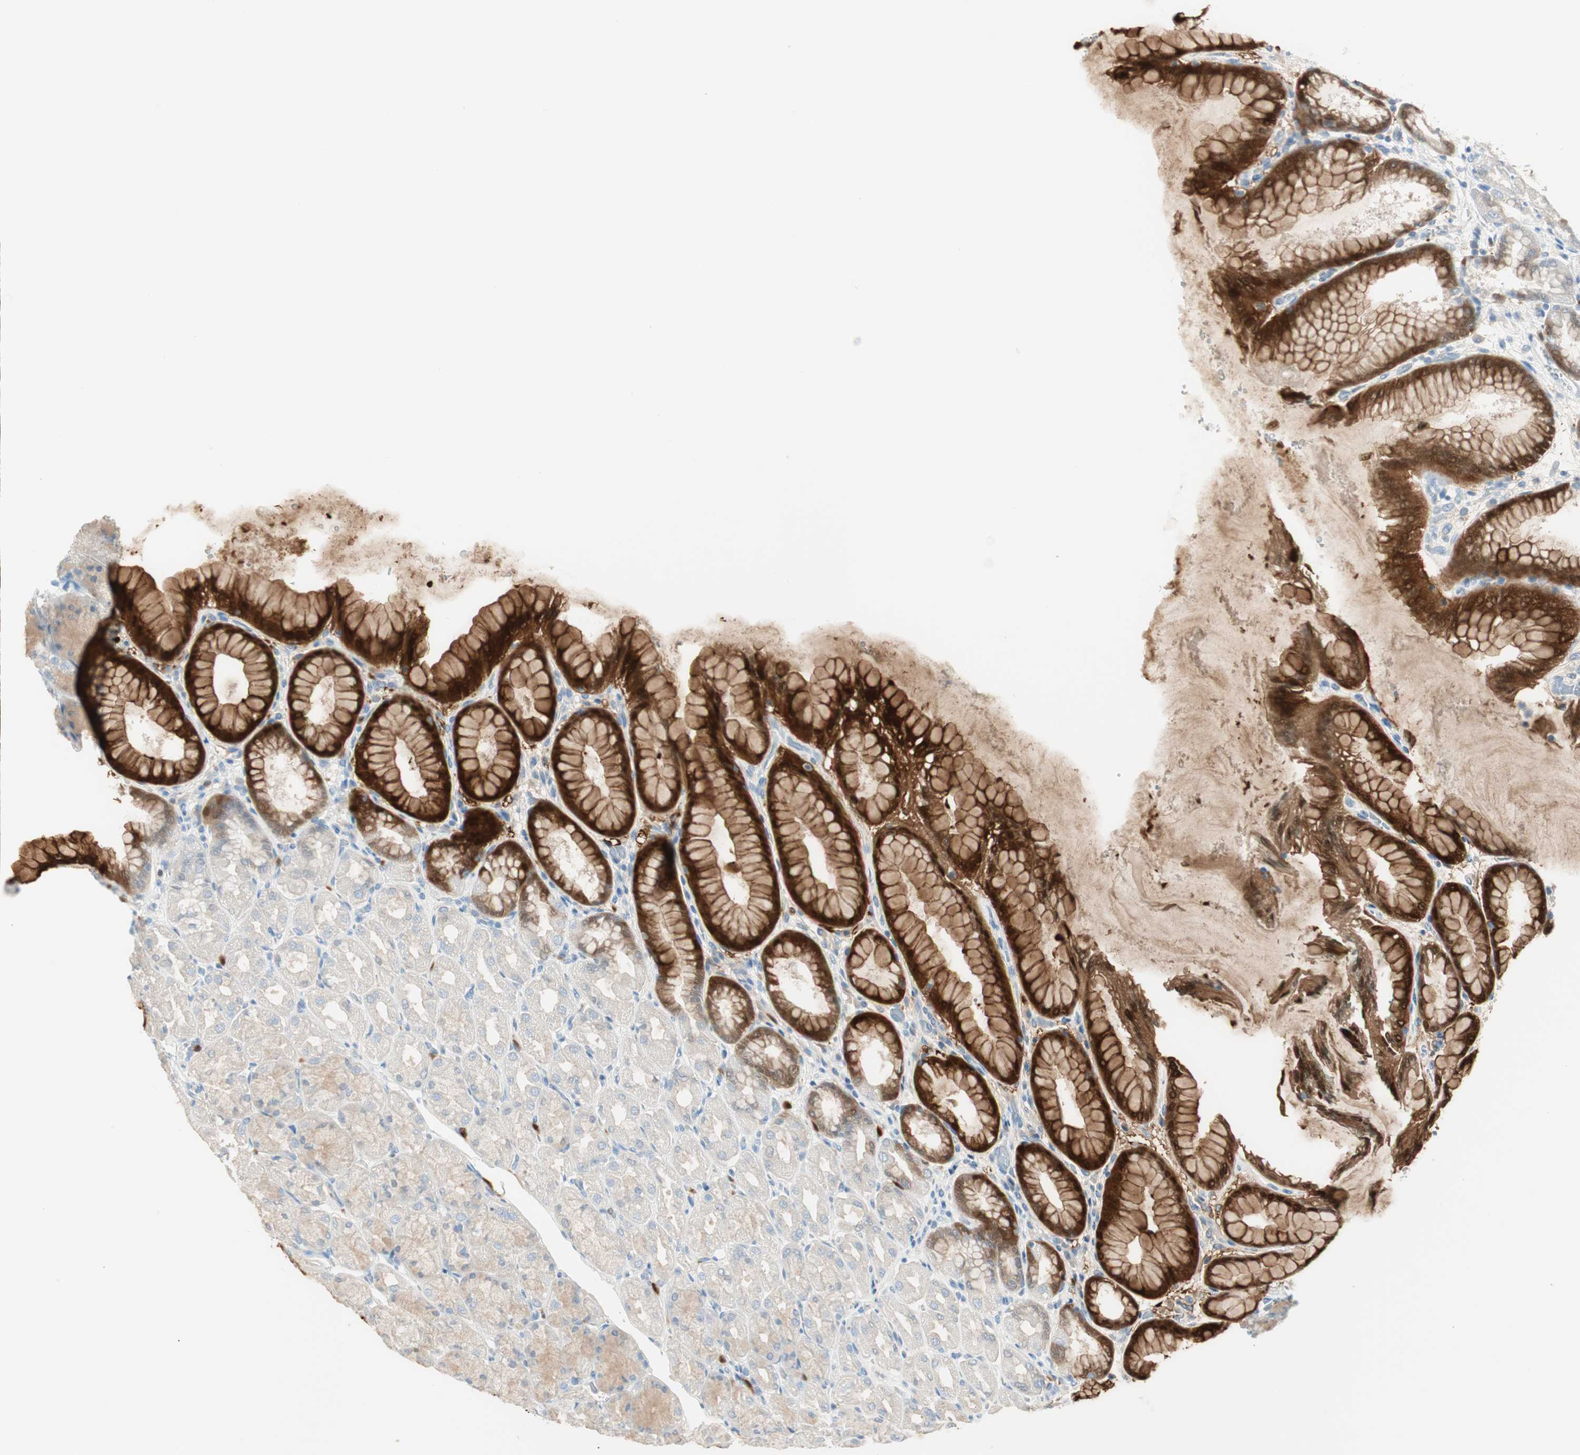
{"staining": {"intensity": "strong", "quantity": ">75%", "location": "cytoplasmic/membranous,nuclear"}, "tissue": "stomach", "cell_type": "Glandular cells", "image_type": "normal", "snomed": [{"axis": "morphology", "description": "Normal tissue, NOS"}, {"axis": "topography", "description": "Stomach, upper"}], "caption": "The immunohistochemical stain labels strong cytoplasmic/membranous,nuclear staining in glandular cells of benign stomach.", "gene": "HPGD", "patient": {"sex": "female", "age": 56}}